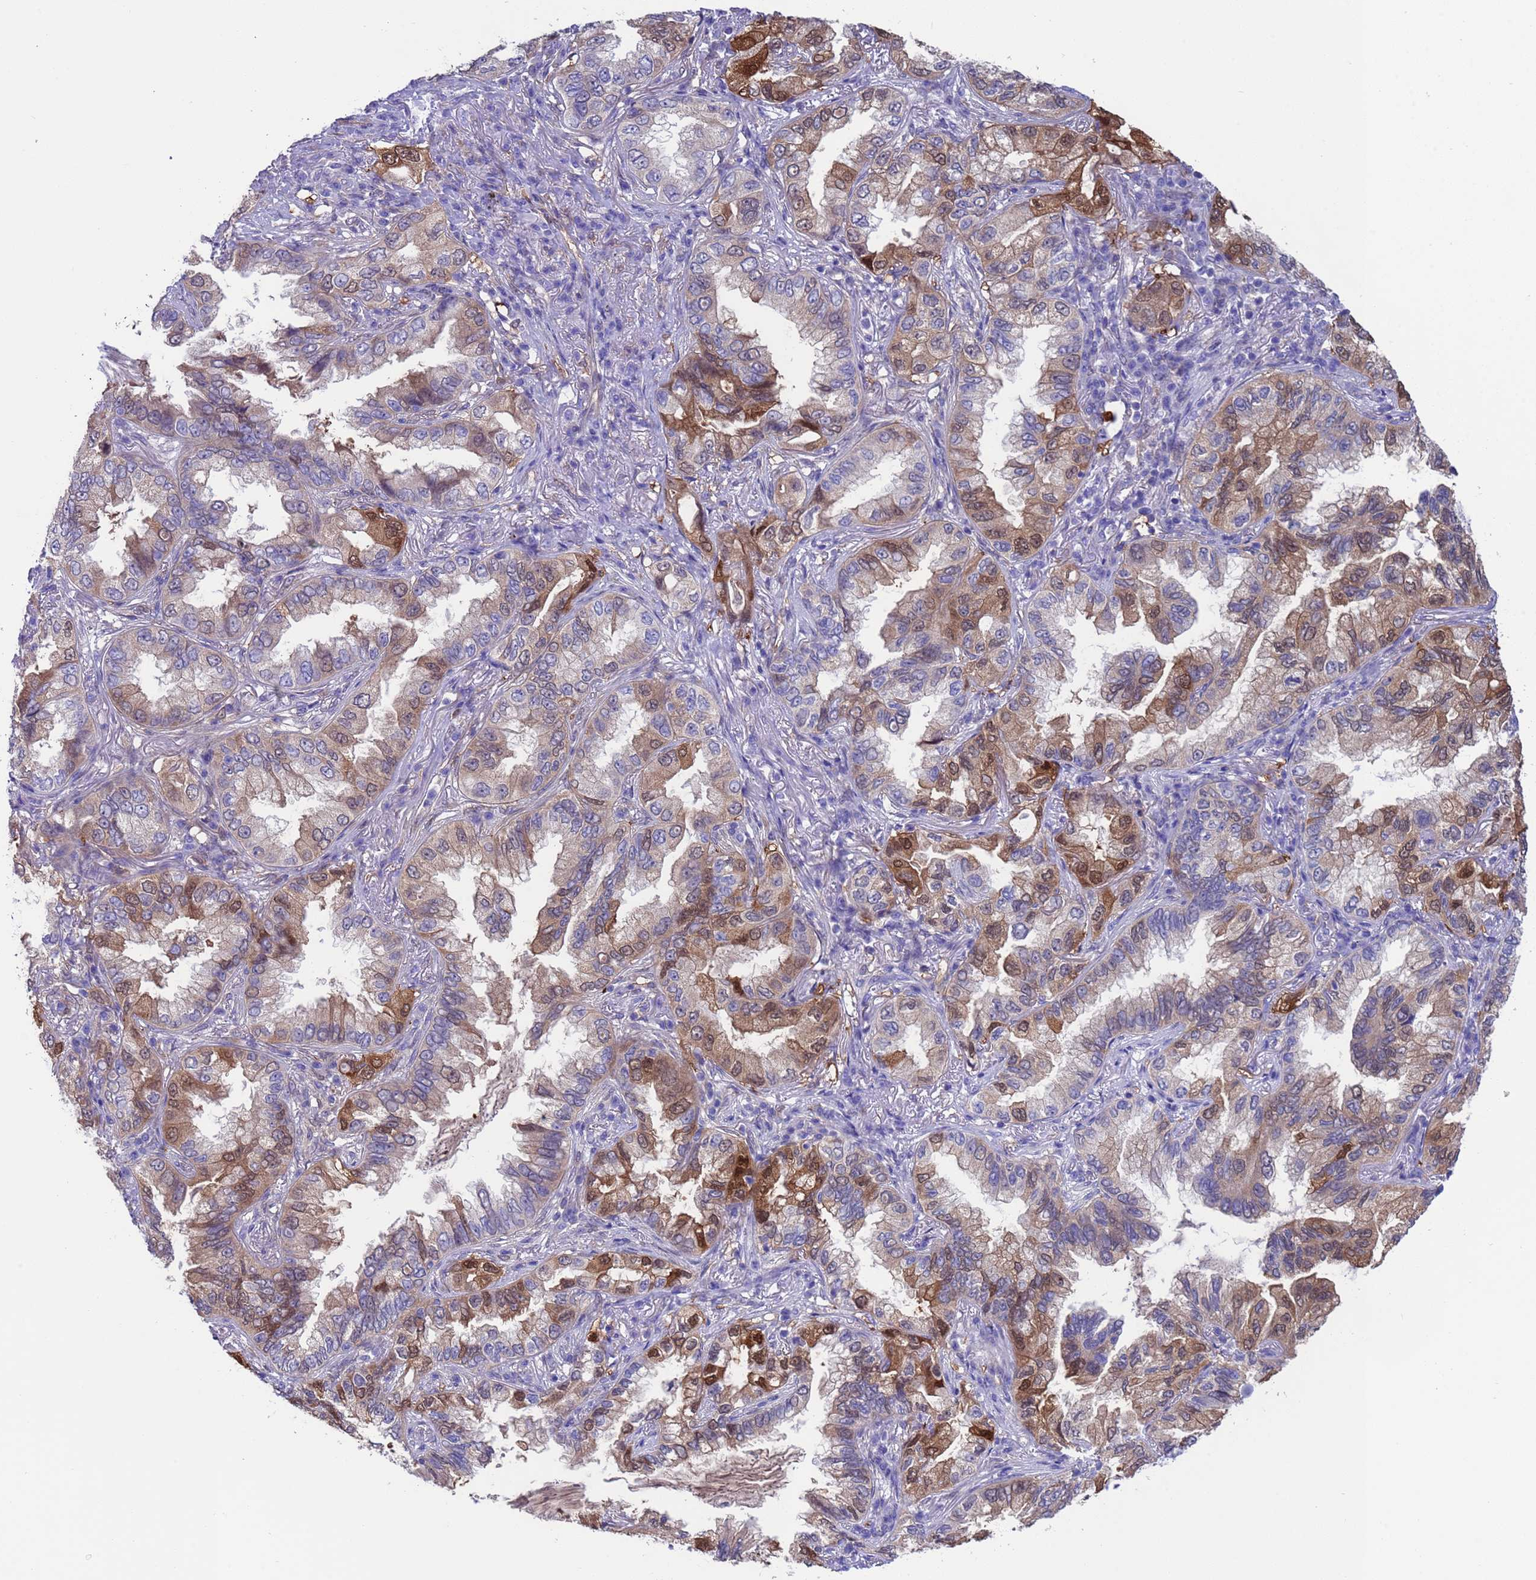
{"staining": {"intensity": "moderate", "quantity": "25%-75%", "location": "cytoplasmic/membranous"}, "tissue": "lung cancer", "cell_type": "Tumor cells", "image_type": "cancer", "snomed": [{"axis": "morphology", "description": "Adenocarcinoma, NOS"}, {"axis": "topography", "description": "Lung"}], "caption": "Moderate cytoplasmic/membranous protein positivity is present in approximately 25%-75% of tumor cells in lung cancer. (brown staining indicates protein expression, while blue staining denotes nuclei).", "gene": "C6orf47", "patient": {"sex": "female", "age": 69}}